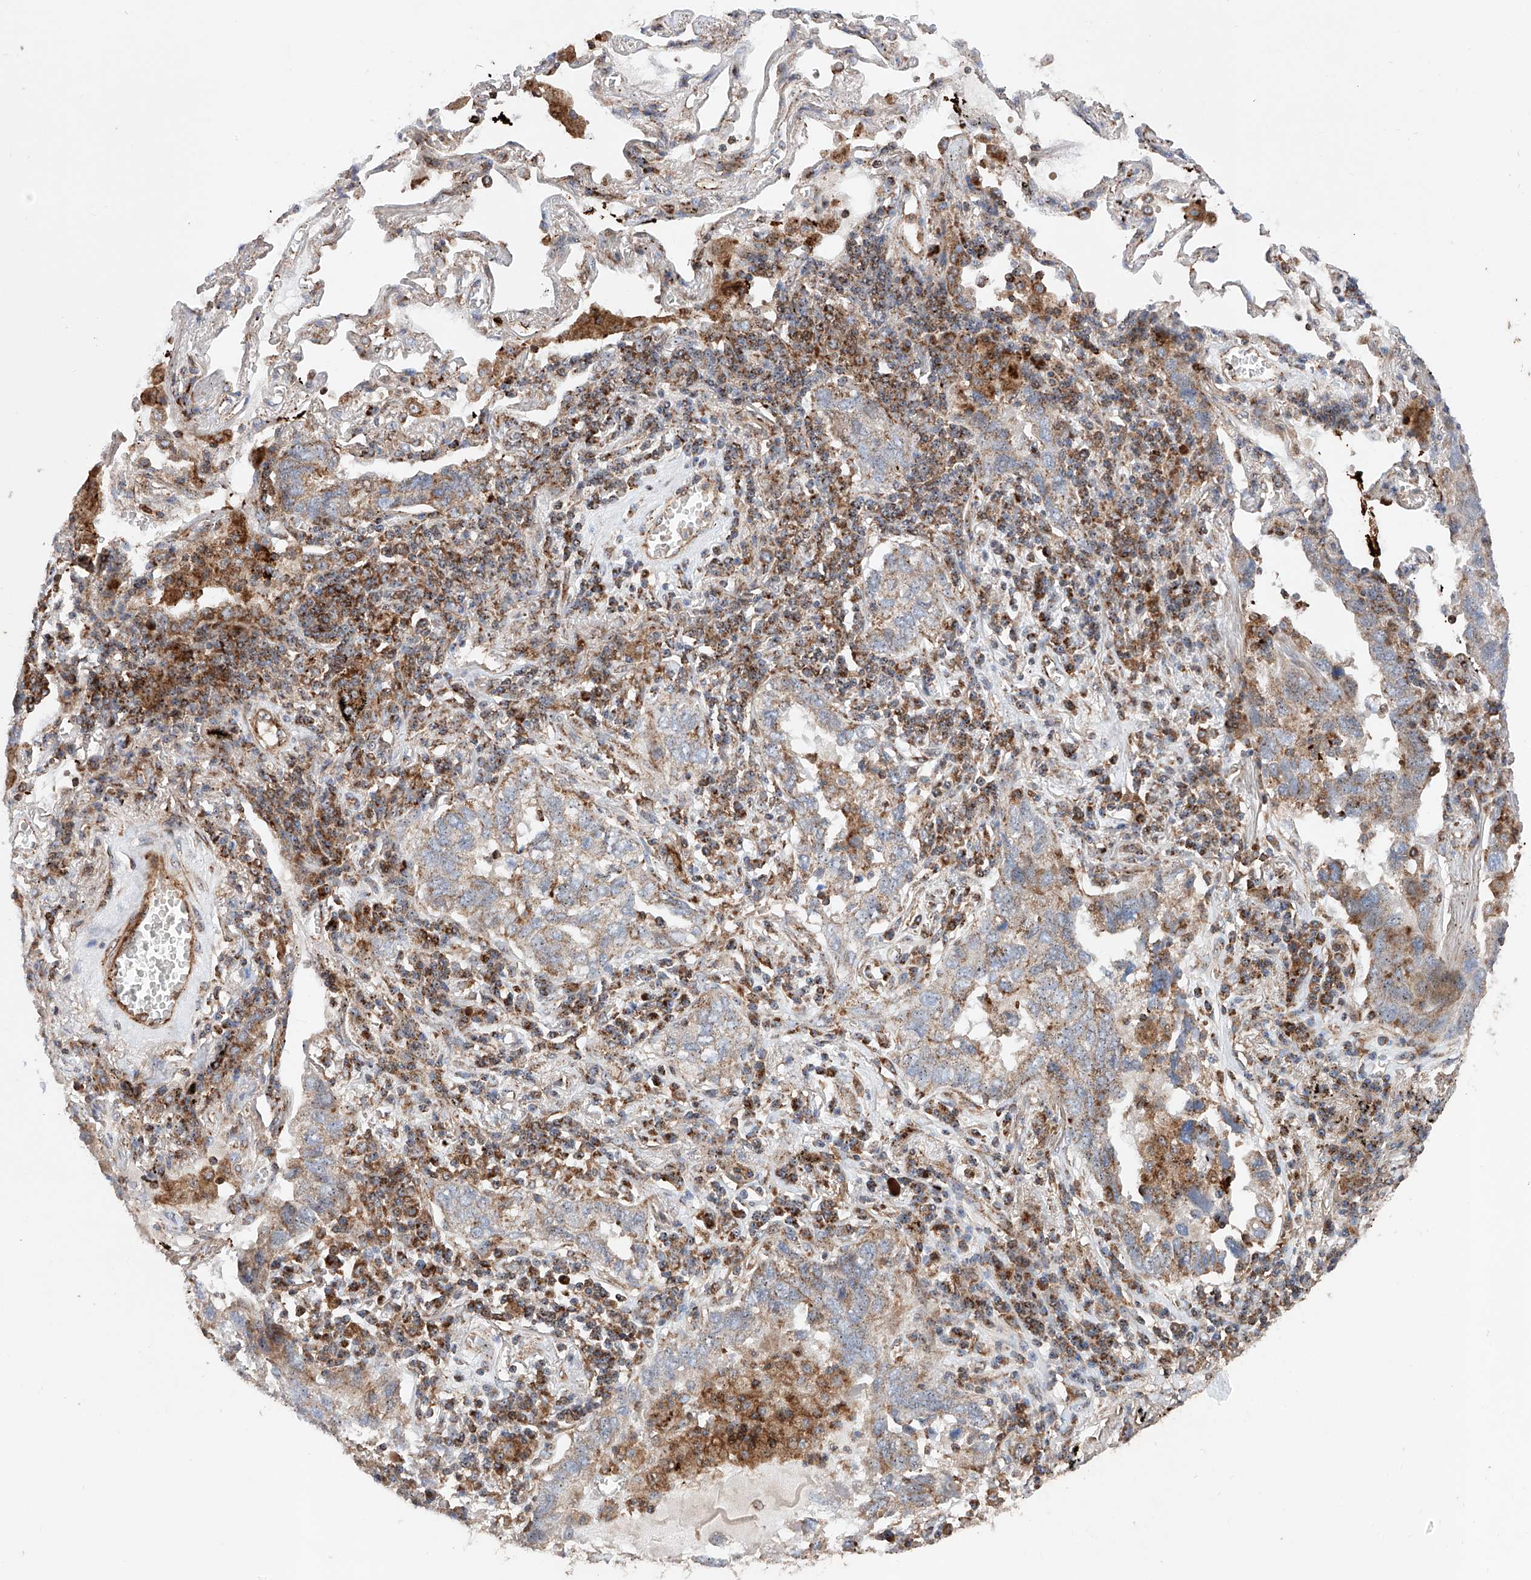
{"staining": {"intensity": "moderate", "quantity": "<25%", "location": "cytoplasmic/membranous"}, "tissue": "lung cancer", "cell_type": "Tumor cells", "image_type": "cancer", "snomed": [{"axis": "morphology", "description": "Adenocarcinoma, NOS"}, {"axis": "topography", "description": "Lung"}], "caption": "Protein staining of lung cancer (adenocarcinoma) tissue demonstrates moderate cytoplasmic/membranous staining in approximately <25% of tumor cells.", "gene": "PISD", "patient": {"sex": "male", "age": 65}}